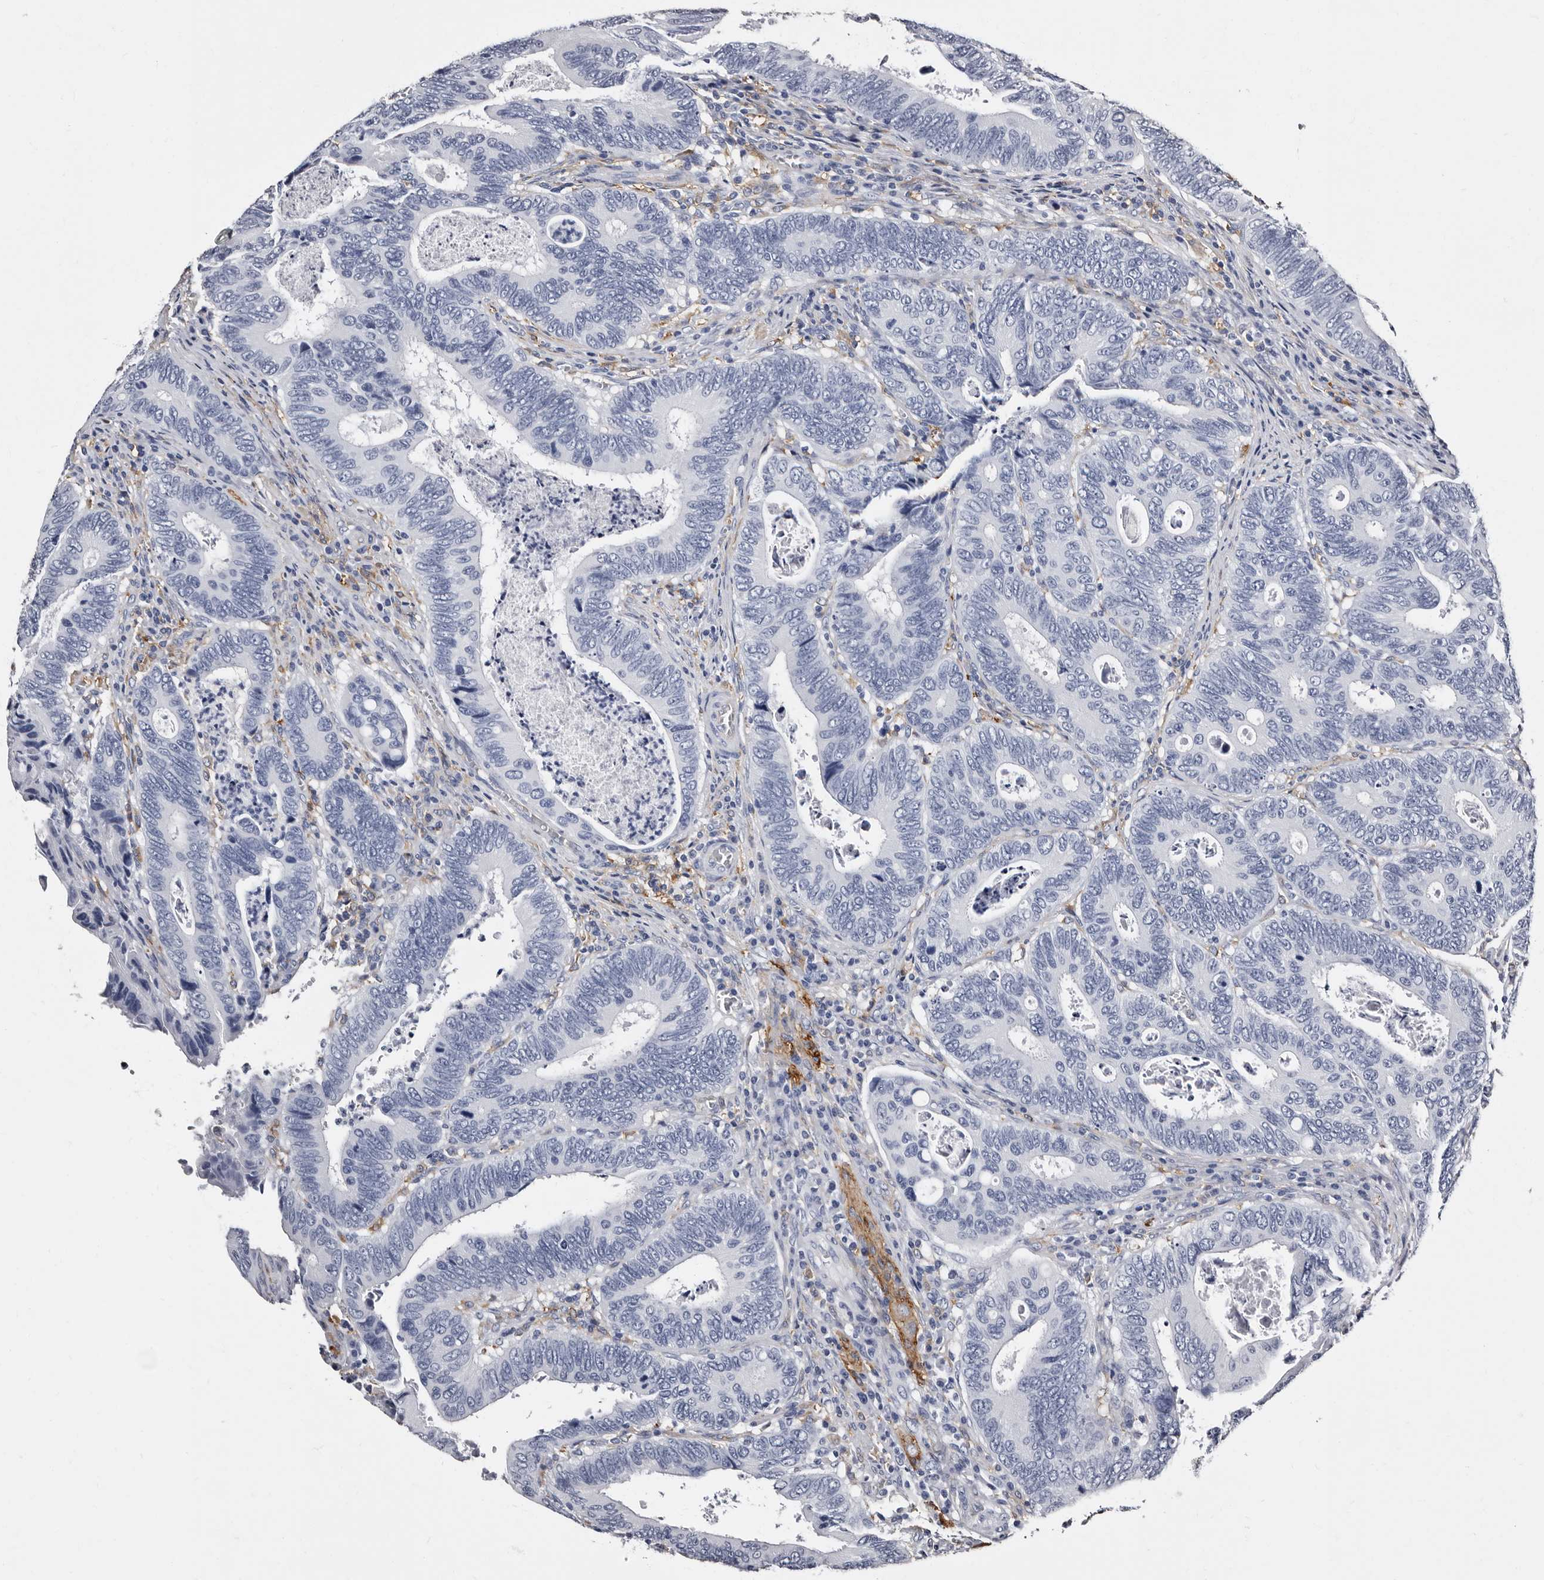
{"staining": {"intensity": "negative", "quantity": "none", "location": "none"}, "tissue": "colorectal cancer", "cell_type": "Tumor cells", "image_type": "cancer", "snomed": [{"axis": "morphology", "description": "Adenocarcinoma, NOS"}, {"axis": "topography", "description": "Colon"}], "caption": "Colorectal cancer was stained to show a protein in brown. There is no significant expression in tumor cells.", "gene": "EPB41L3", "patient": {"sex": "male", "age": 72}}